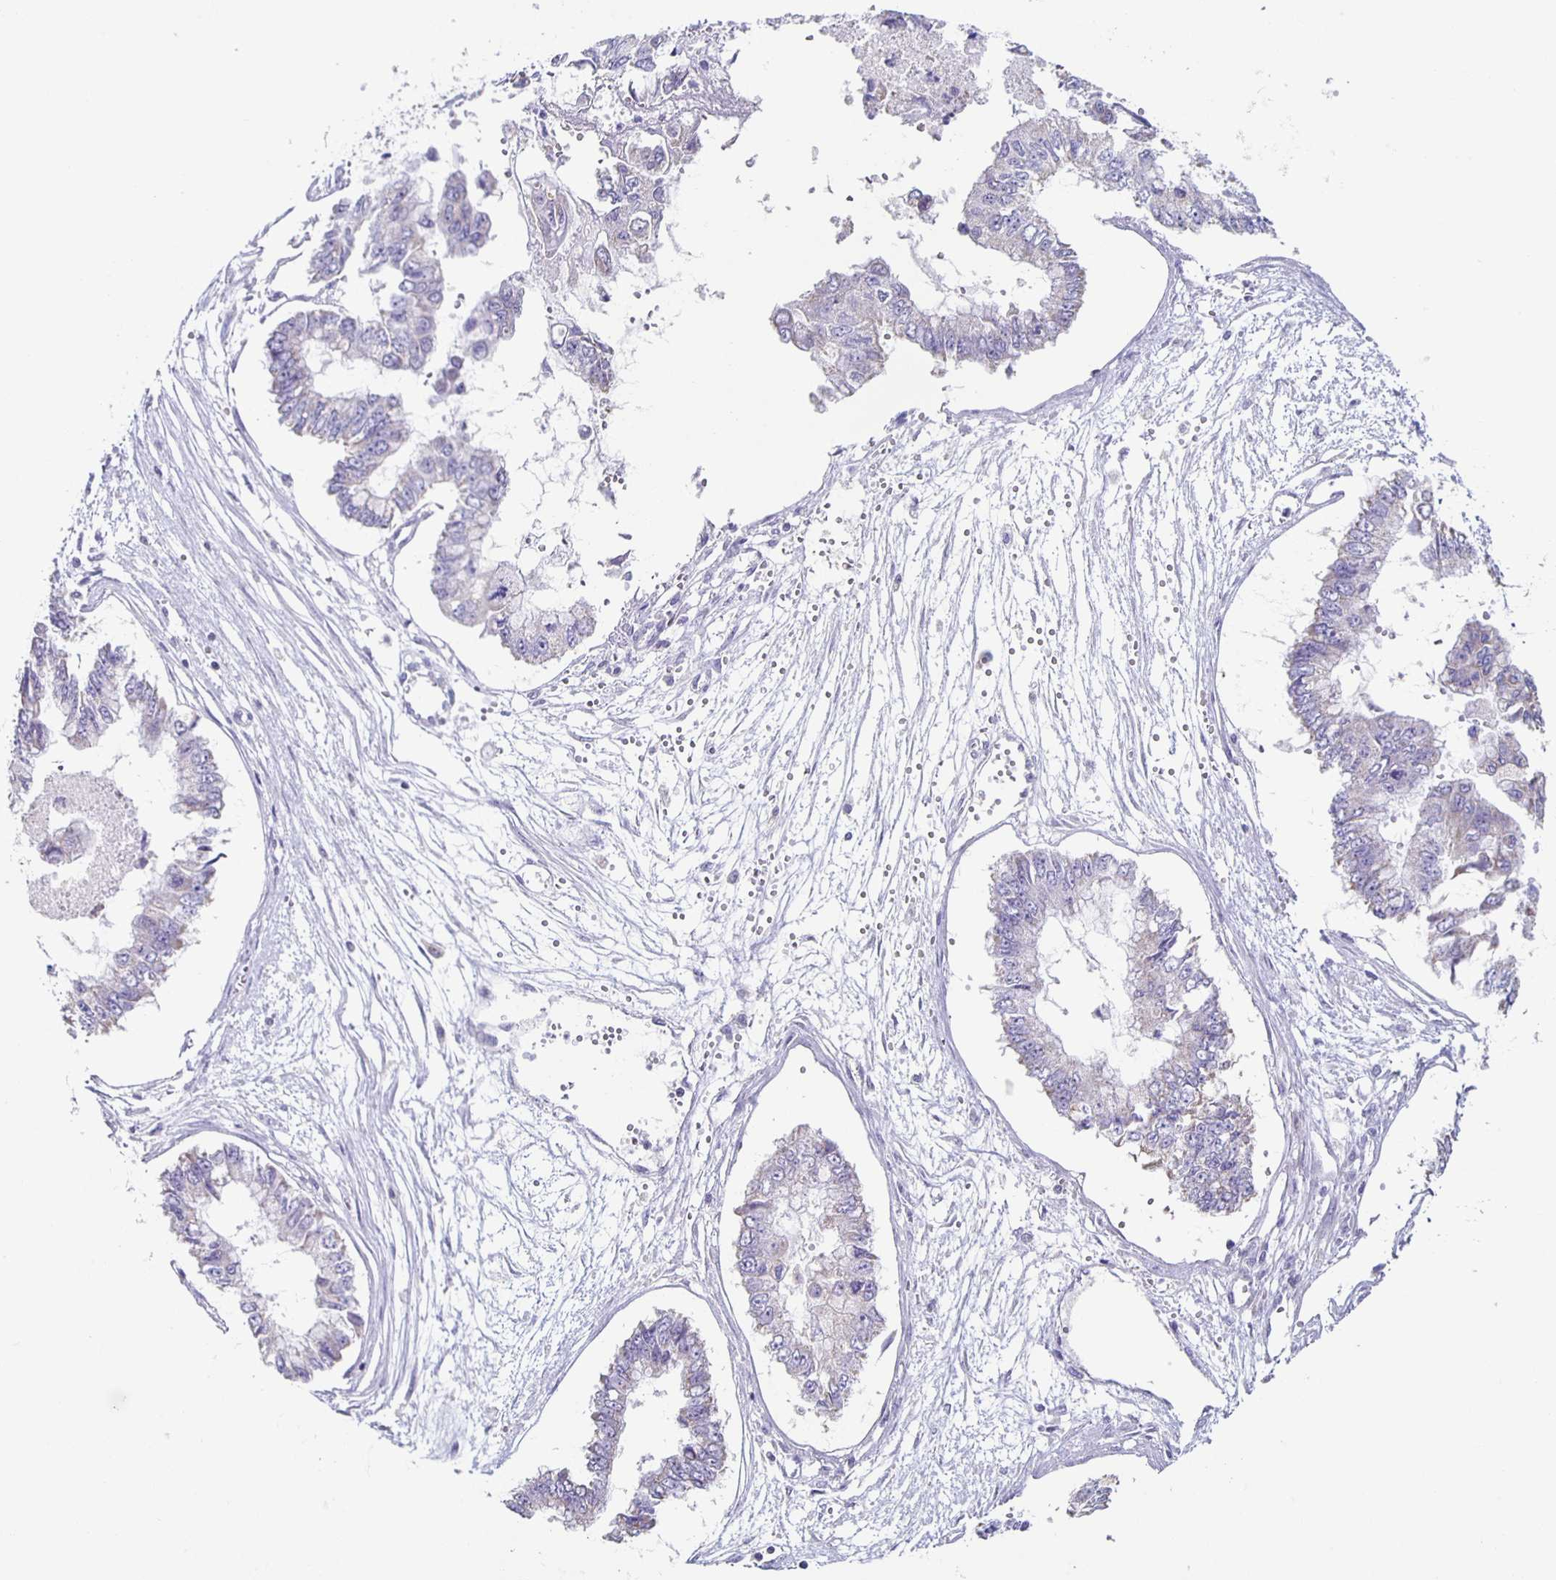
{"staining": {"intensity": "negative", "quantity": "none", "location": "none"}, "tissue": "ovarian cancer", "cell_type": "Tumor cells", "image_type": "cancer", "snomed": [{"axis": "morphology", "description": "Cystadenocarcinoma, mucinous, NOS"}, {"axis": "topography", "description": "Ovary"}], "caption": "Tumor cells show no significant protein staining in mucinous cystadenocarcinoma (ovarian). (DAB (3,3'-diaminobenzidine) IHC visualized using brightfield microscopy, high magnification).", "gene": "TPPP", "patient": {"sex": "female", "age": 72}}